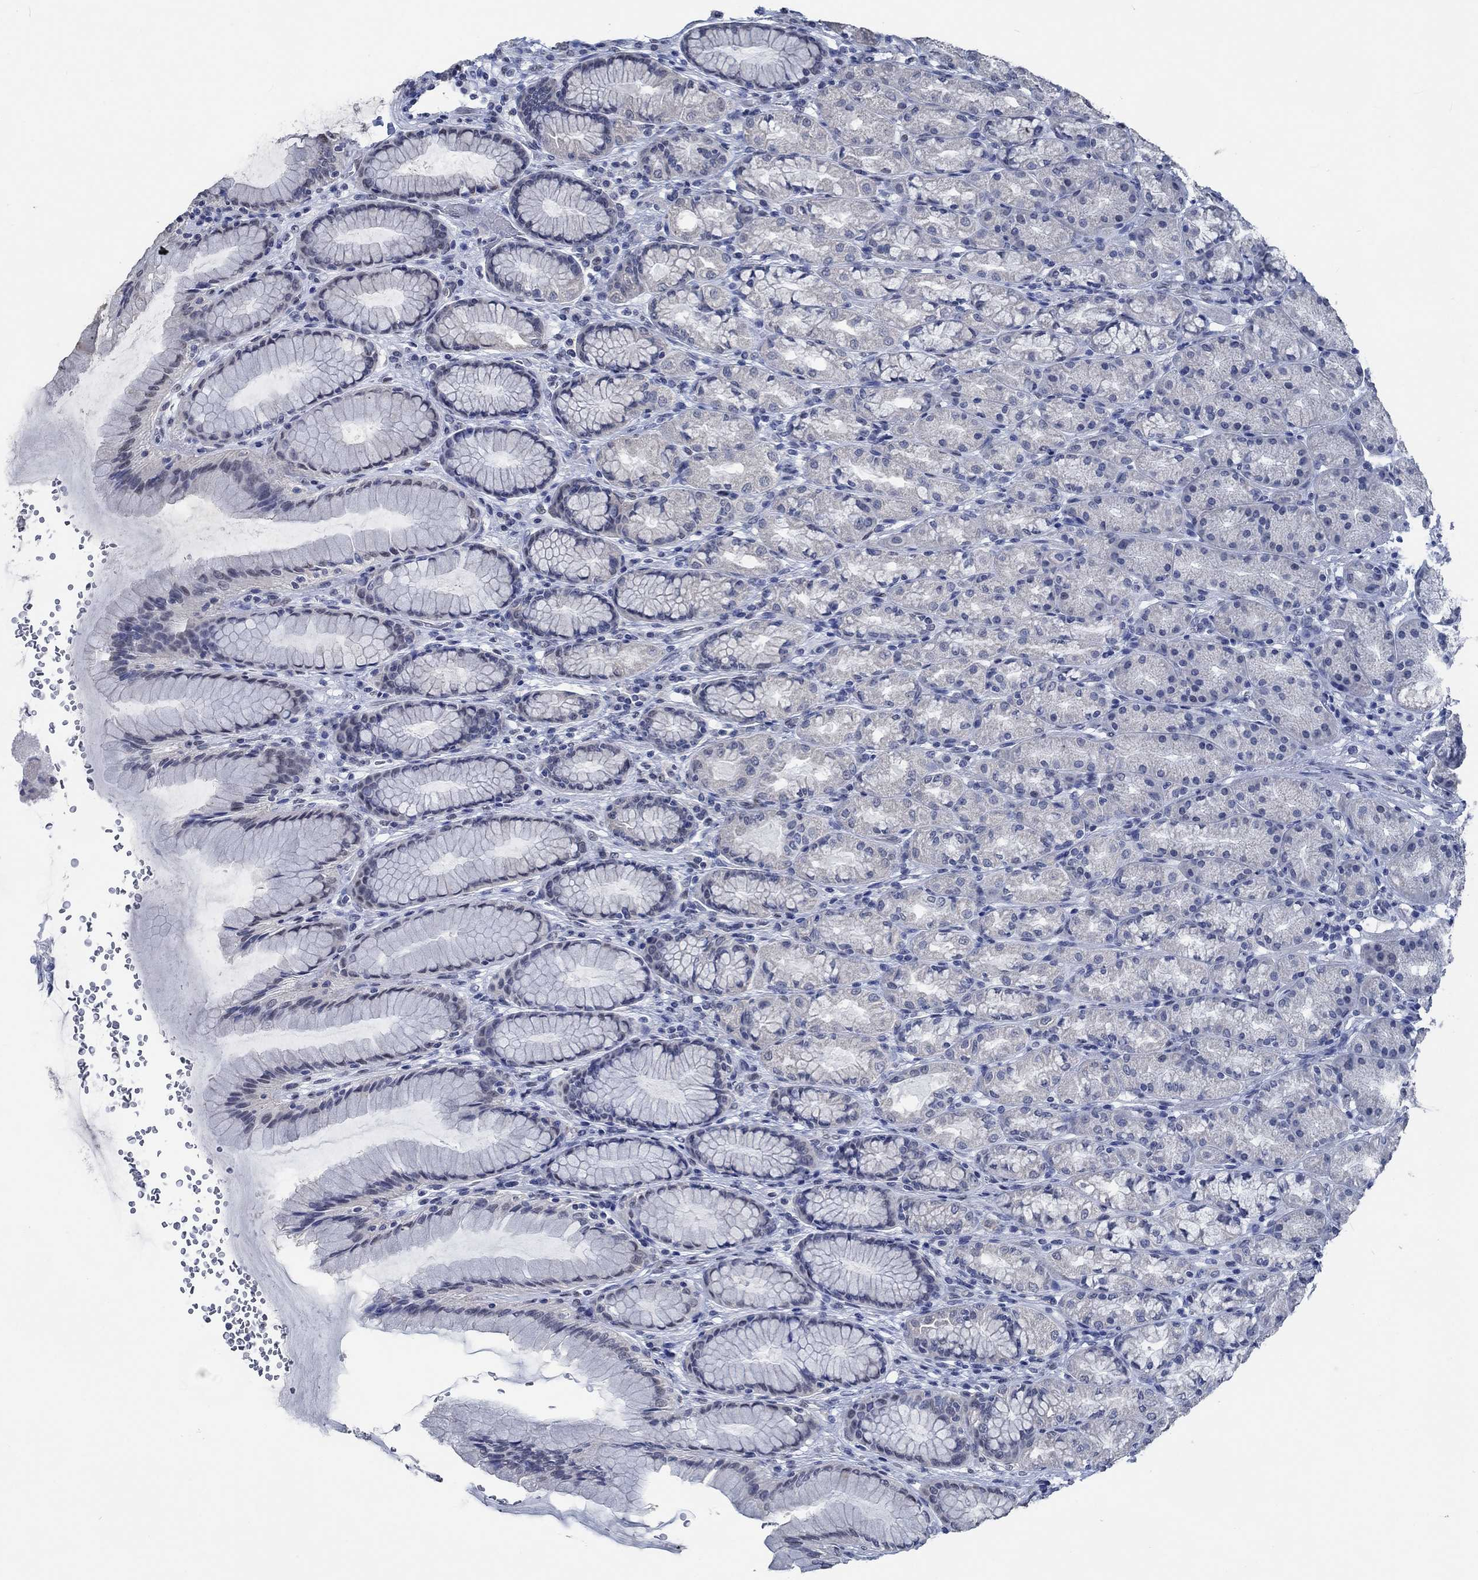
{"staining": {"intensity": "weak", "quantity": "<25%", "location": "cytoplasmic/membranous"}, "tissue": "stomach", "cell_type": "Glandular cells", "image_type": "normal", "snomed": [{"axis": "morphology", "description": "Normal tissue, NOS"}, {"axis": "morphology", "description": "Adenocarcinoma, NOS"}, {"axis": "topography", "description": "Stomach"}], "caption": "IHC photomicrograph of benign stomach: human stomach stained with DAB exhibits no significant protein expression in glandular cells.", "gene": "OBSCN", "patient": {"sex": "female", "age": 79}}